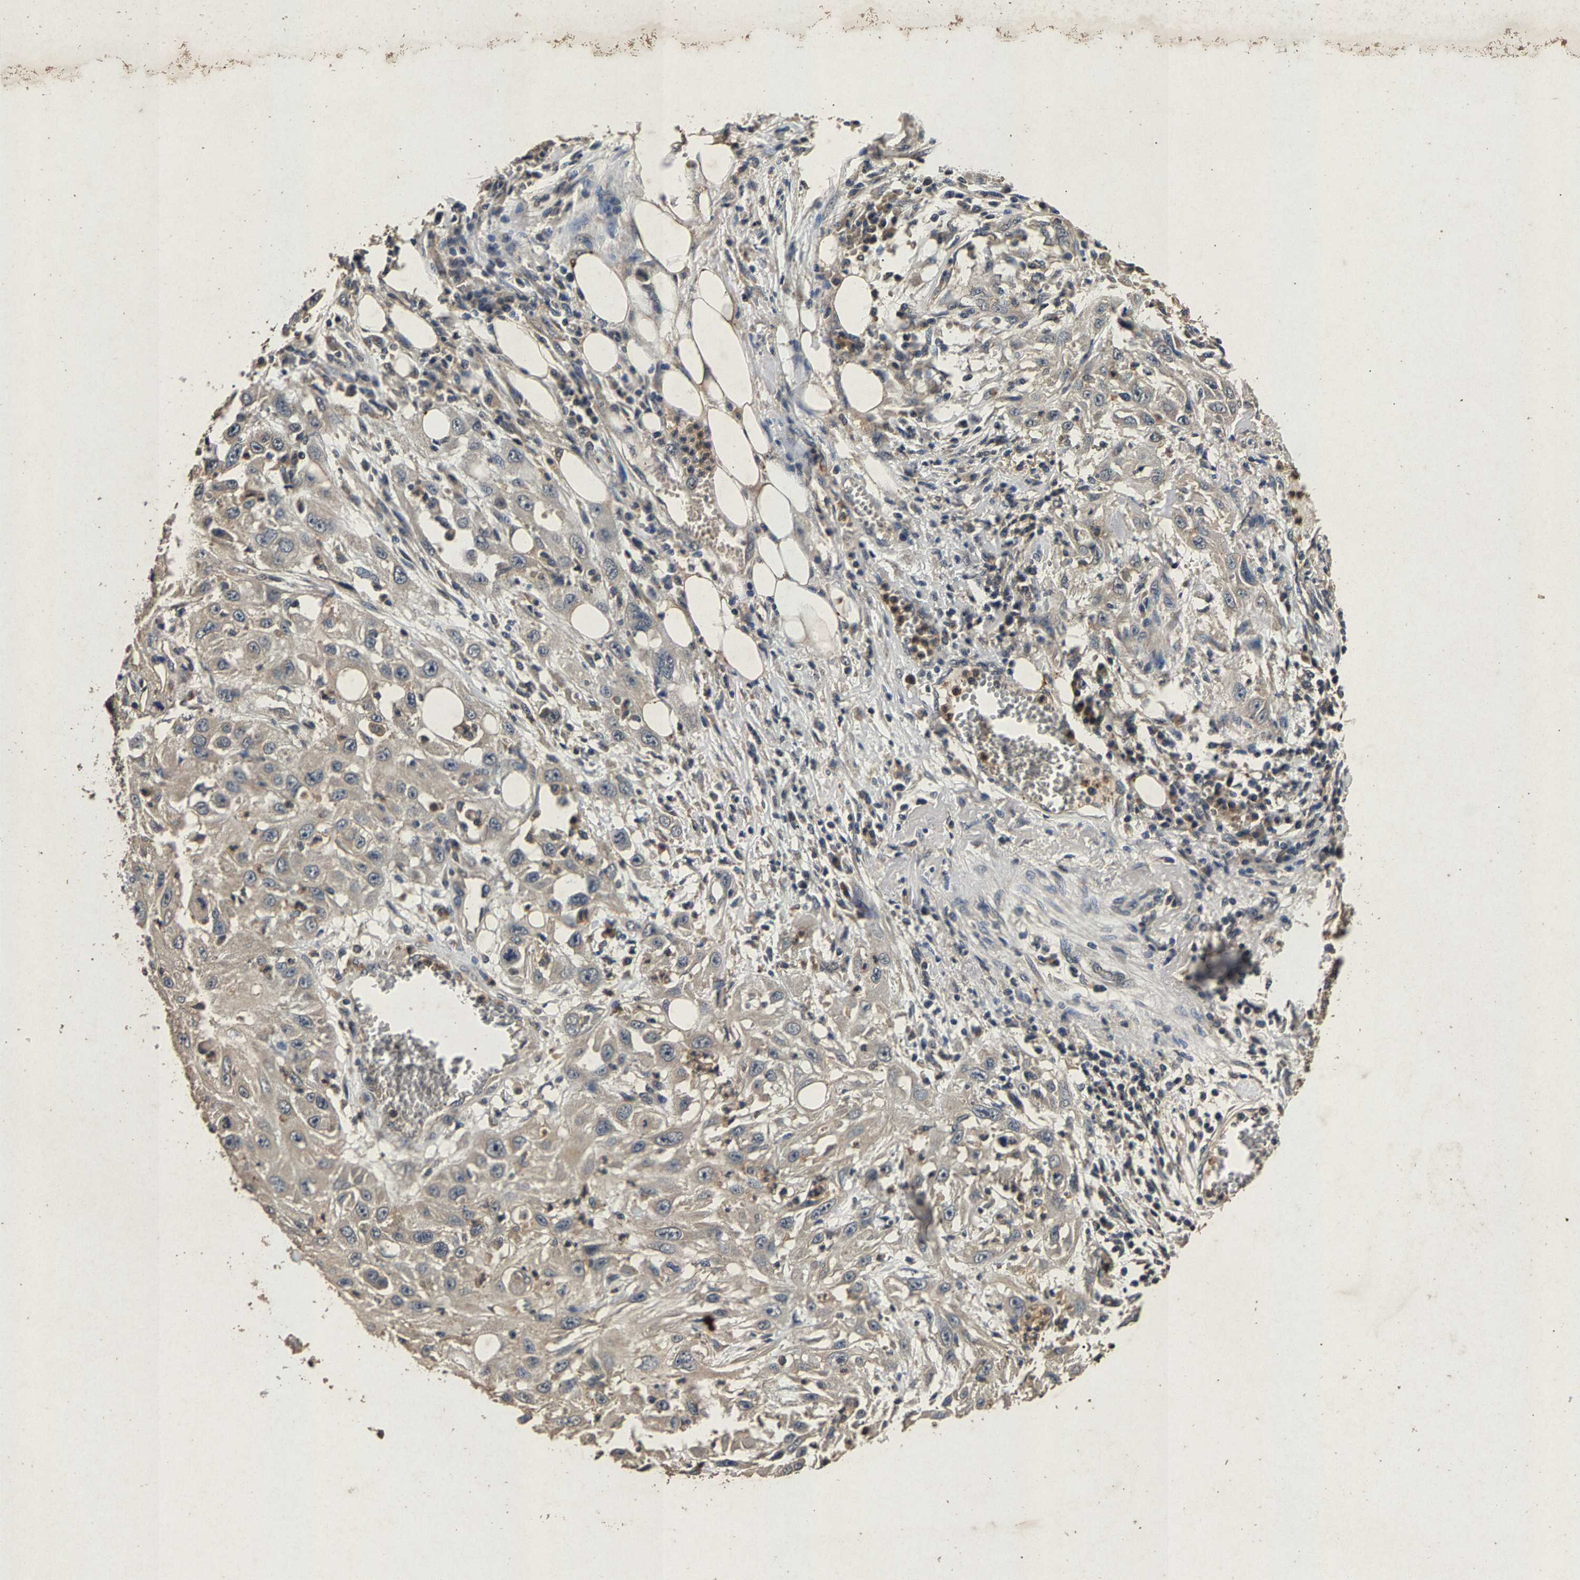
{"staining": {"intensity": "negative", "quantity": "none", "location": "none"}, "tissue": "skin cancer", "cell_type": "Tumor cells", "image_type": "cancer", "snomed": [{"axis": "morphology", "description": "Squamous cell carcinoma, NOS"}, {"axis": "topography", "description": "Skin"}], "caption": "DAB immunohistochemical staining of human squamous cell carcinoma (skin) reveals no significant staining in tumor cells.", "gene": "PPP1CC", "patient": {"sex": "male", "age": 75}}